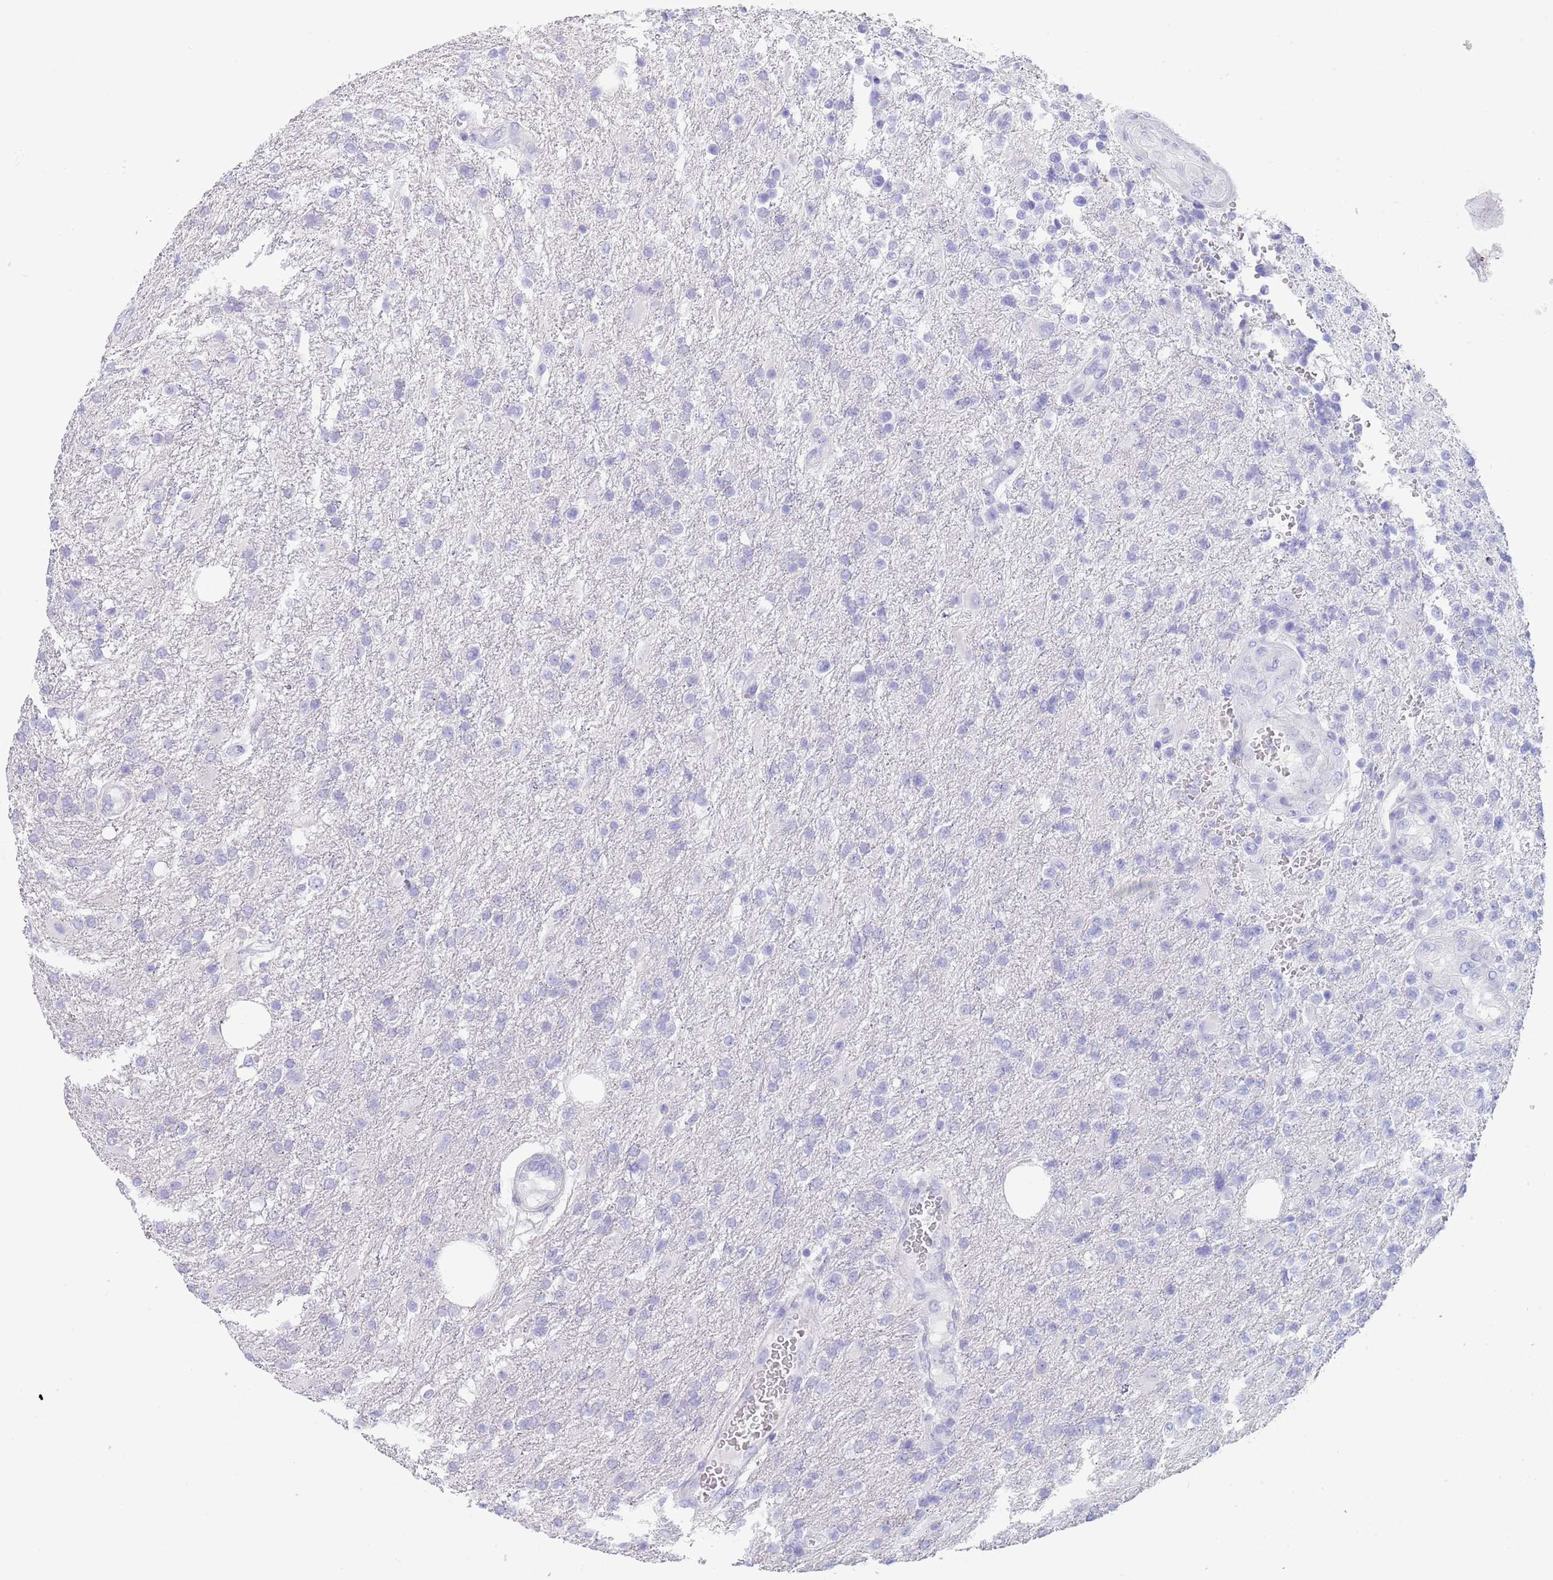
{"staining": {"intensity": "negative", "quantity": "none", "location": "none"}, "tissue": "glioma", "cell_type": "Tumor cells", "image_type": "cancer", "snomed": [{"axis": "morphology", "description": "Glioma, malignant, High grade"}, {"axis": "topography", "description": "Brain"}], "caption": "This photomicrograph is of glioma stained with IHC to label a protein in brown with the nuclei are counter-stained blue. There is no positivity in tumor cells.", "gene": "CPXM2", "patient": {"sex": "male", "age": 56}}